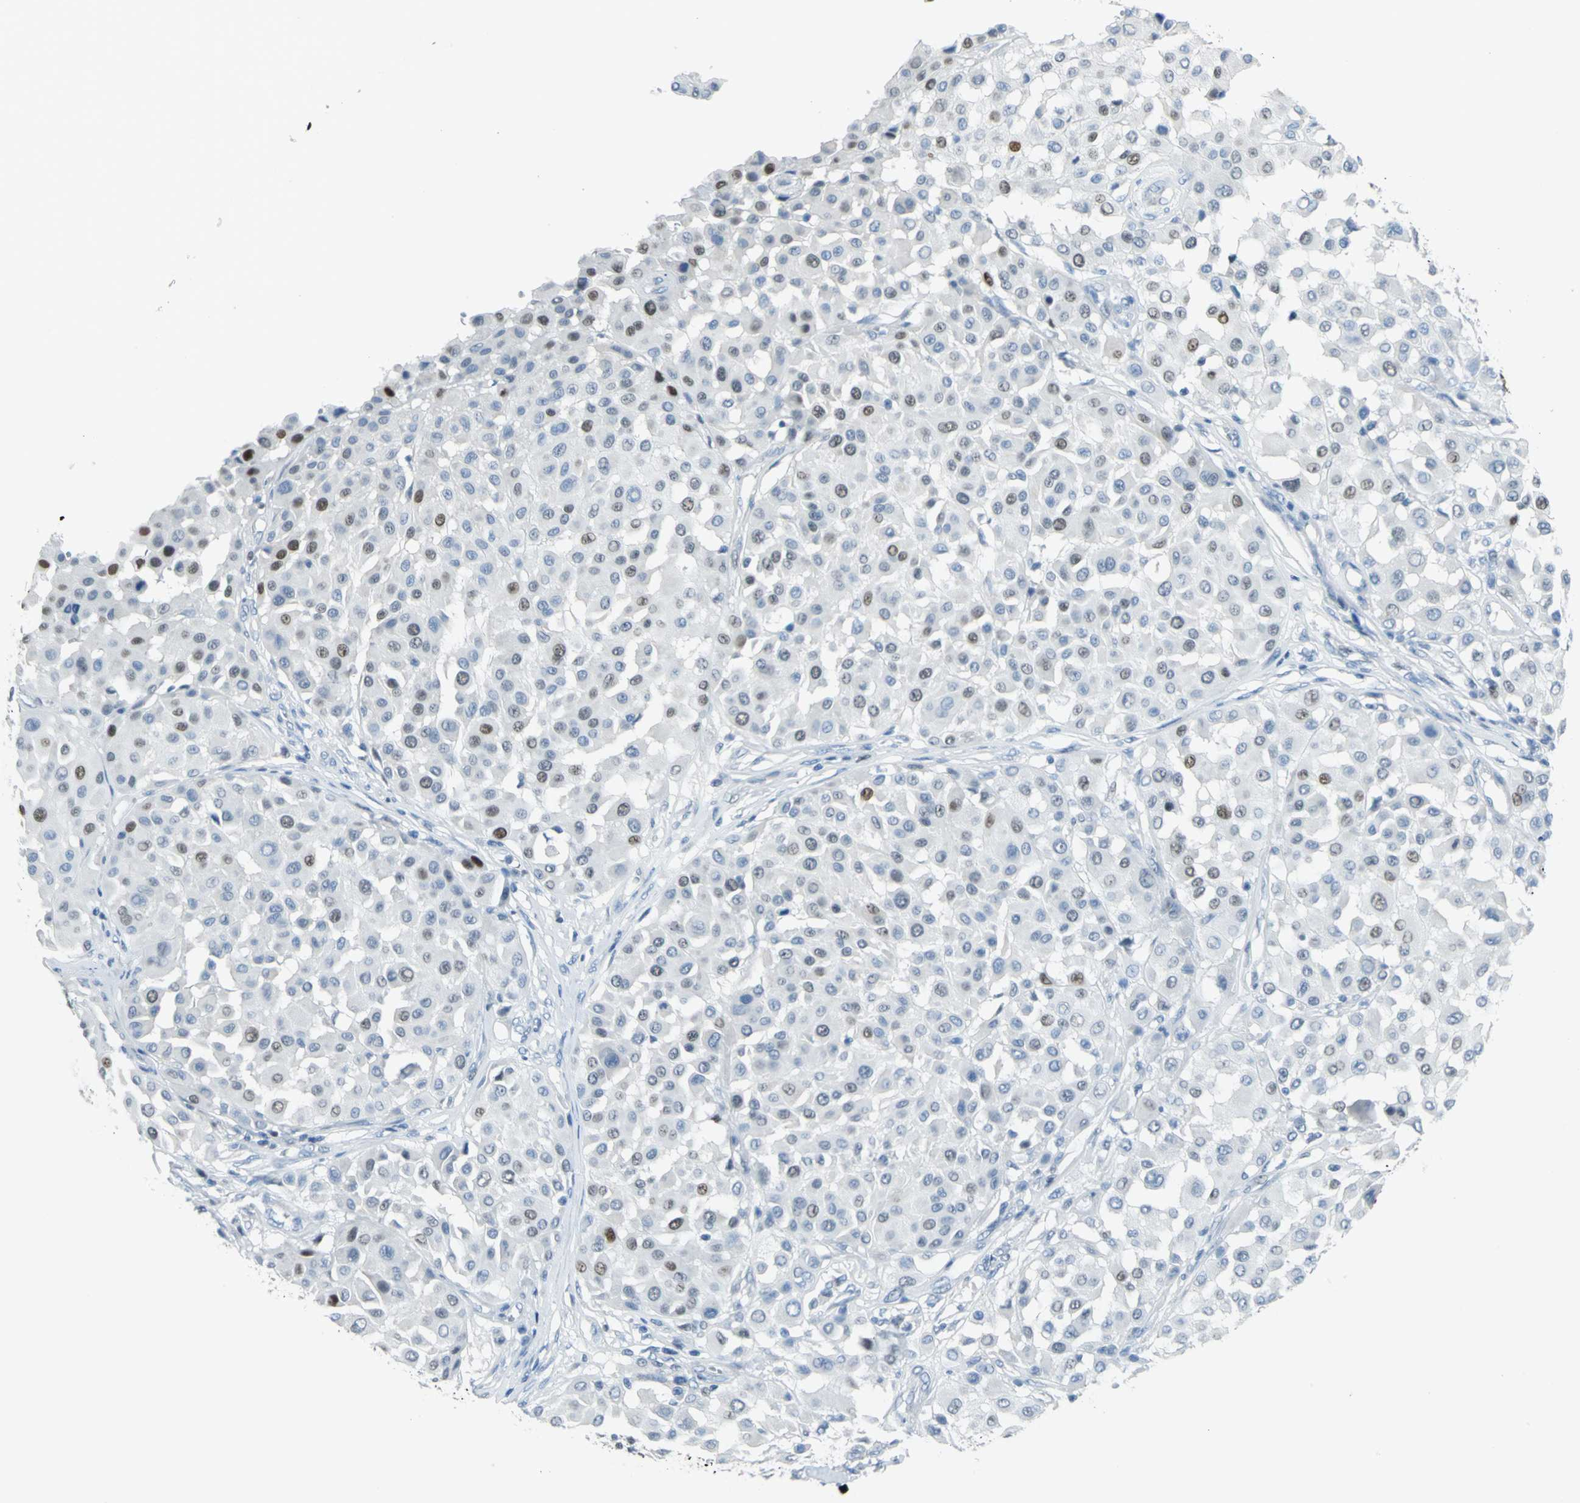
{"staining": {"intensity": "moderate", "quantity": "<25%", "location": "nuclear"}, "tissue": "melanoma", "cell_type": "Tumor cells", "image_type": "cancer", "snomed": [{"axis": "morphology", "description": "Malignant melanoma, Metastatic site"}, {"axis": "topography", "description": "Soft tissue"}], "caption": "Immunohistochemical staining of human malignant melanoma (metastatic site) exhibits low levels of moderate nuclear staining in about <25% of tumor cells. (DAB IHC with brightfield microscopy, high magnification).", "gene": "MCM3", "patient": {"sex": "male", "age": 41}}